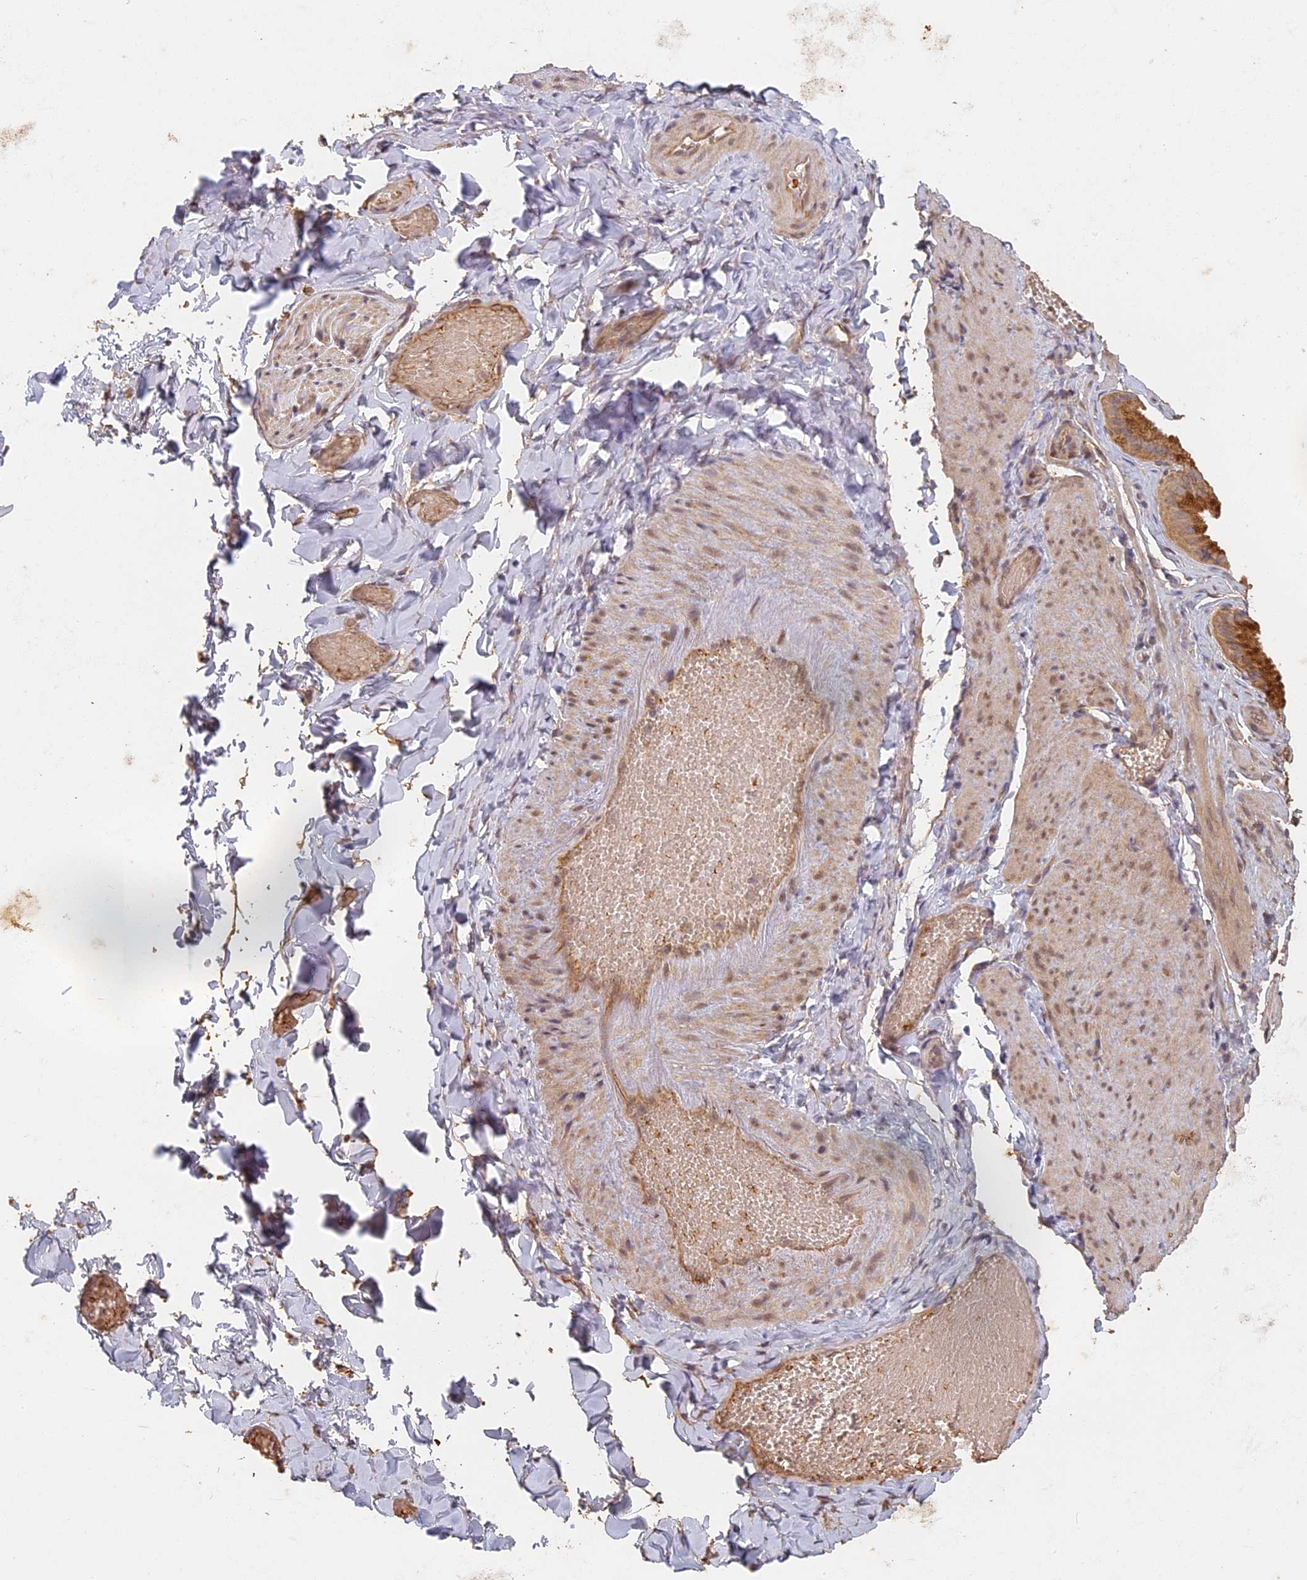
{"staining": {"intensity": "moderate", "quantity": ">75%", "location": "cytoplasmic/membranous"}, "tissue": "adipose tissue", "cell_type": "Adipocytes", "image_type": "normal", "snomed": [{"axis": "morphology", "description": "Normal tissue, NOS"}, {"axis": "topography", "description": "Gallbladder"}, {"axis": "topography", "description": "Peripheral nerve tissue"}], "caption": "DAB (3,3'-diaminobenzidine) immunohistochemical staining of benign human adipose tissue reveals moderate cytoplasmic/membranous protein staining in about >75% of adipocytes.", "gene": "STX16", "patient": {"sex": "male", "age": 38}}